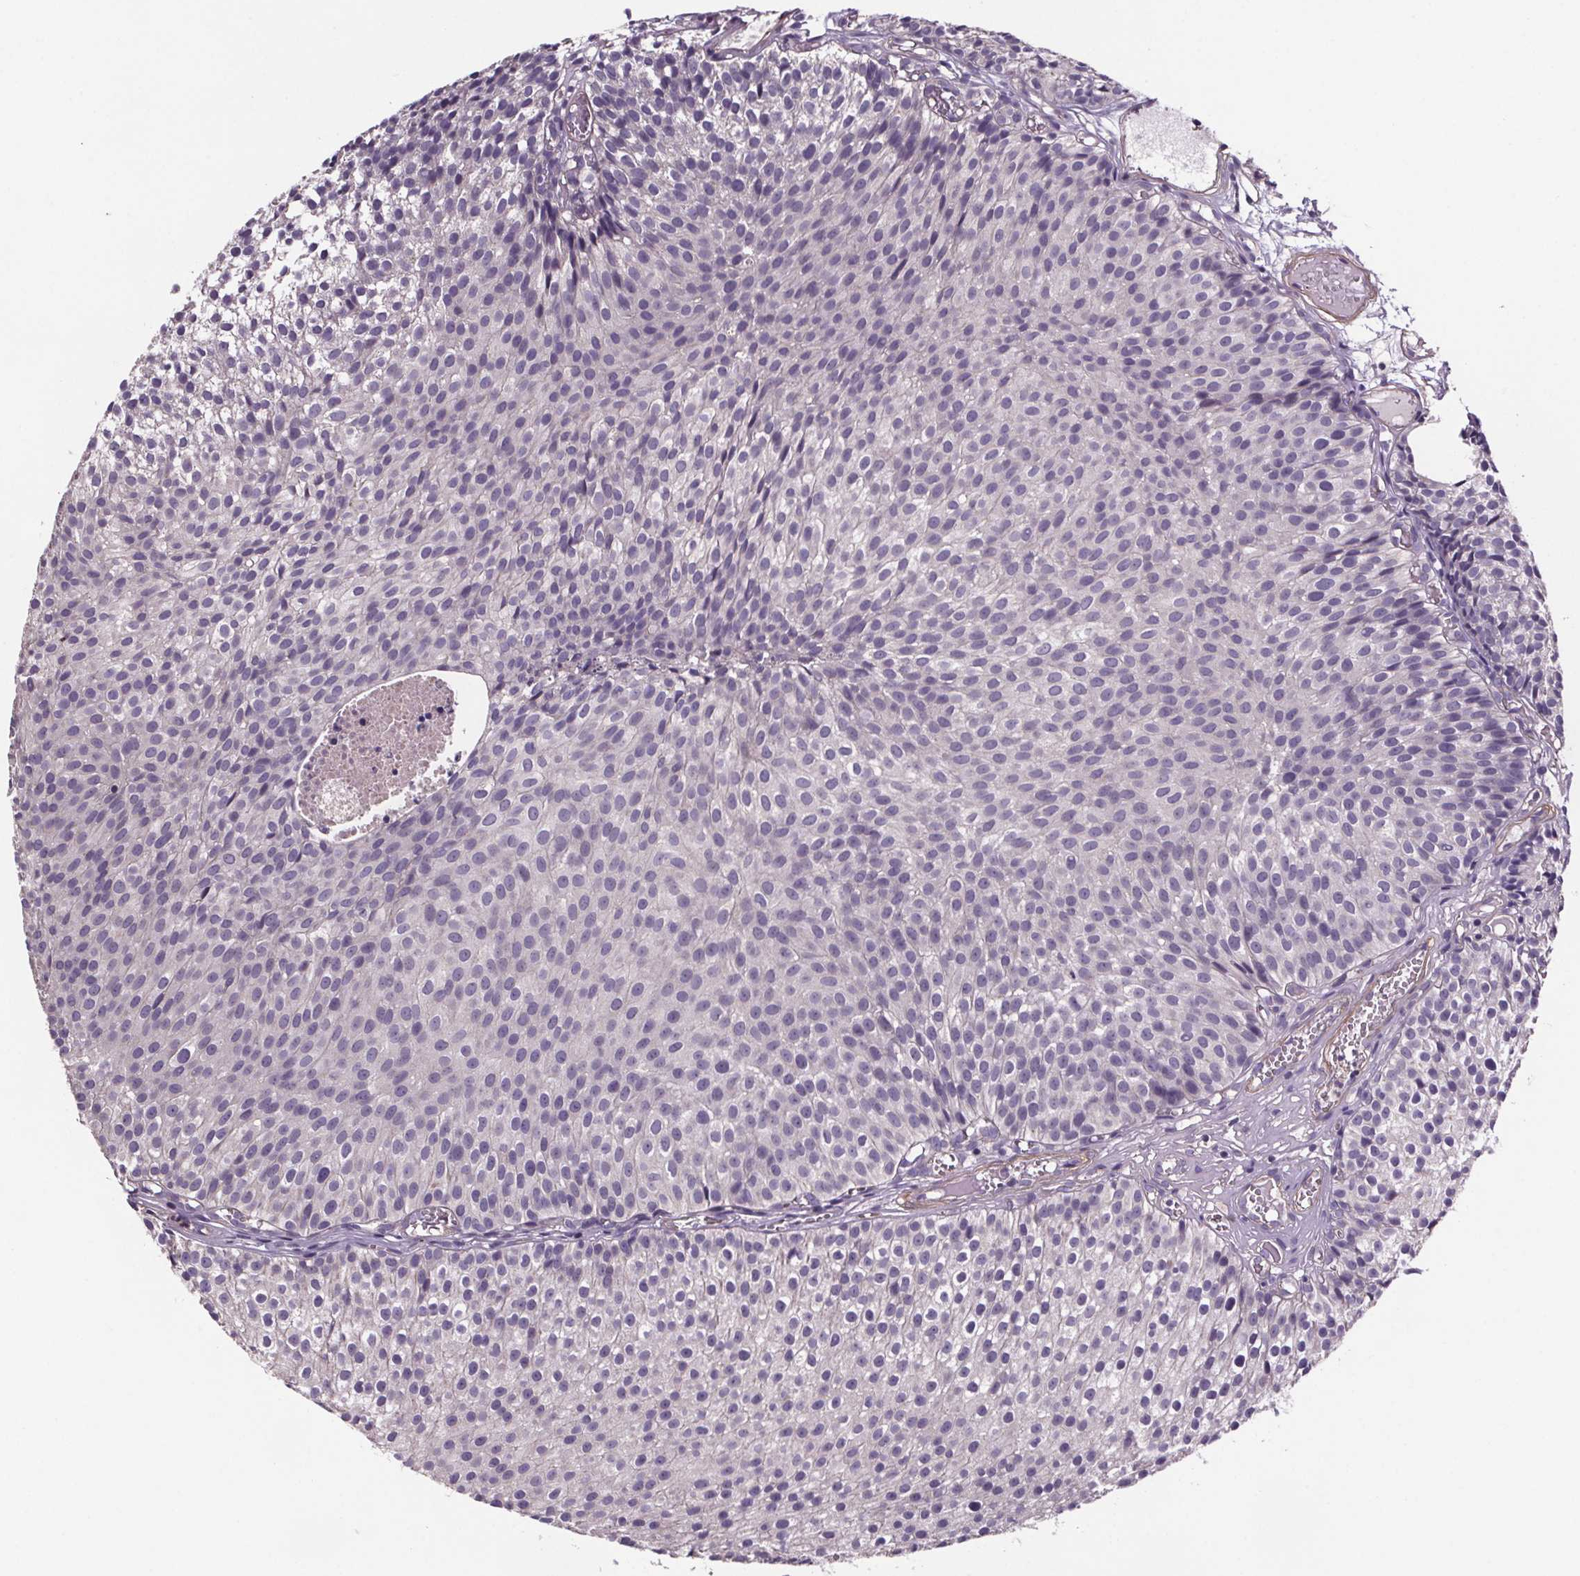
{"staining": {"intensity": "negative", "quantity": "none", "location": "none"}, "tissue": "urothelial cancer", "cell_type": "Tumor cells", "image_type": "cancer", "snomed": [{"axis": "morphology", "description": "Urothelial carcinoma, Low grade"}, {"axis": "topography", "description": "Urinary bladder"}], "caption": "Immunohistochemistry (IHC) of urothelial cancer displays no staining in tumor cells.", "gene": "CLN3", "patient": {"sex": "male", "age": 63}}